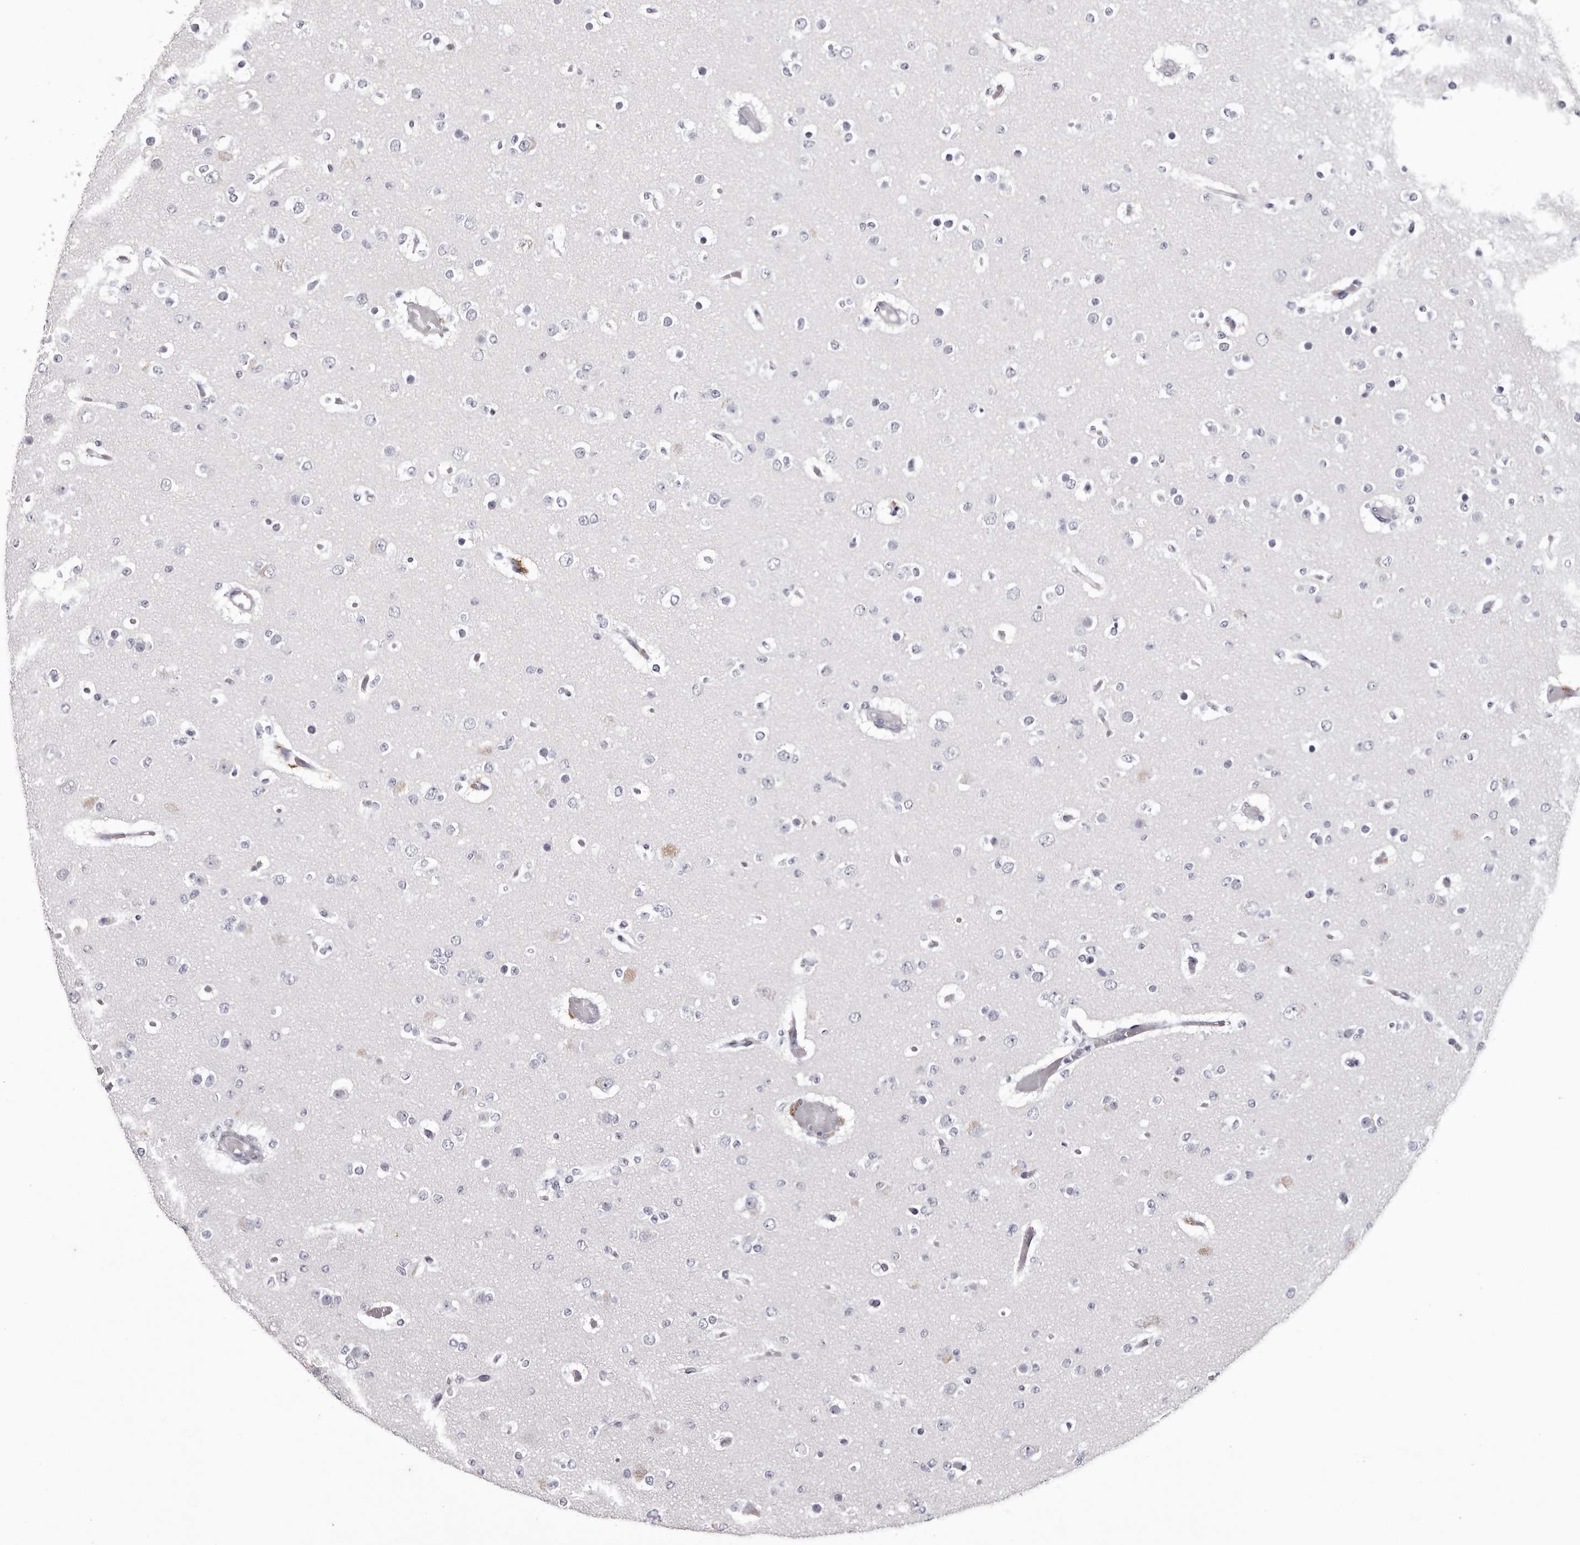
{"staining": {"intensity": "negative", "quantity": "none", "location": "none"}, "tissue": "glioma", "cell_type": "Tumor cells", "image_type": "cancer", "snomed": [{"axis": "morphology", "description": "Glioma, malignant, Low grade"}, {"axis": "topography", "description": "Brain"}], "caption": "This is an immunohistochemistry histopathology image of glioma. There is no expression in tumor cells.", "gene": "CA6", "patient": {"sex": "female", "age": 22}}